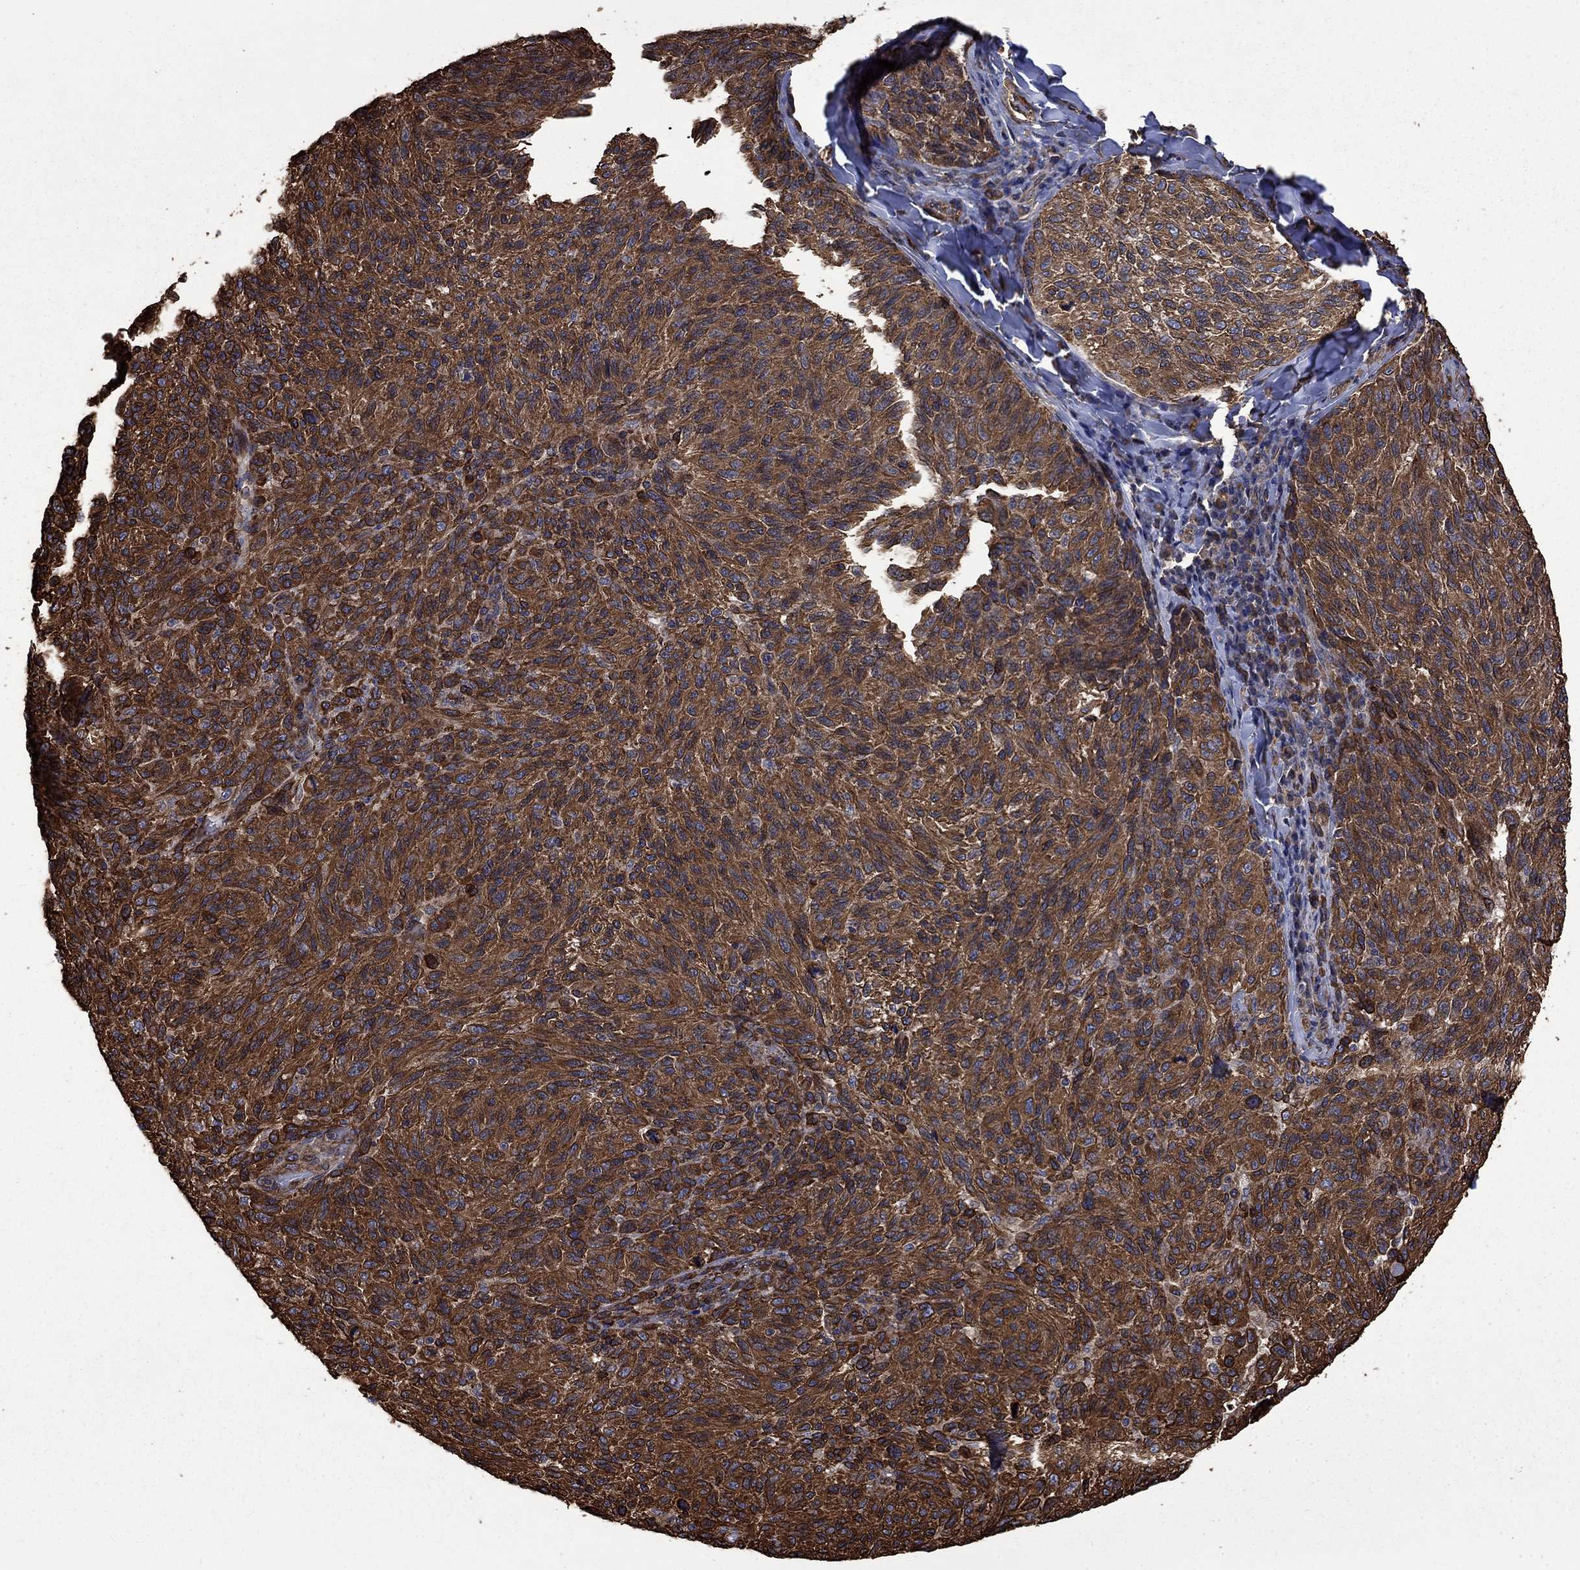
{"staining": {"intensity": "strong", "quantity": ">75%", "location": "cytoplasmic/membranous"}, "tissue": "melanoma", "cell_type": "Tumor cells", "image_type": "cancer", "snomed": [{"axis": "morphology", "description": "Malignant melanoma, NOS"}, {"axis": "topography", "description": "Skin"}], "caption": "Immunohistochemistry staining of melanoma, which shows high levels of strong cytoplasmic/membranous positivity in approximately >75% of tumor cells indicating strong cytoplasmic/membranous protein positivity. The staining was performed using DAB (brown) for protein detection and nuclei were counterstained in hematoxylin (blue).", "gene": "CUTC", "patient": {"sex": "female", "age": 73}}